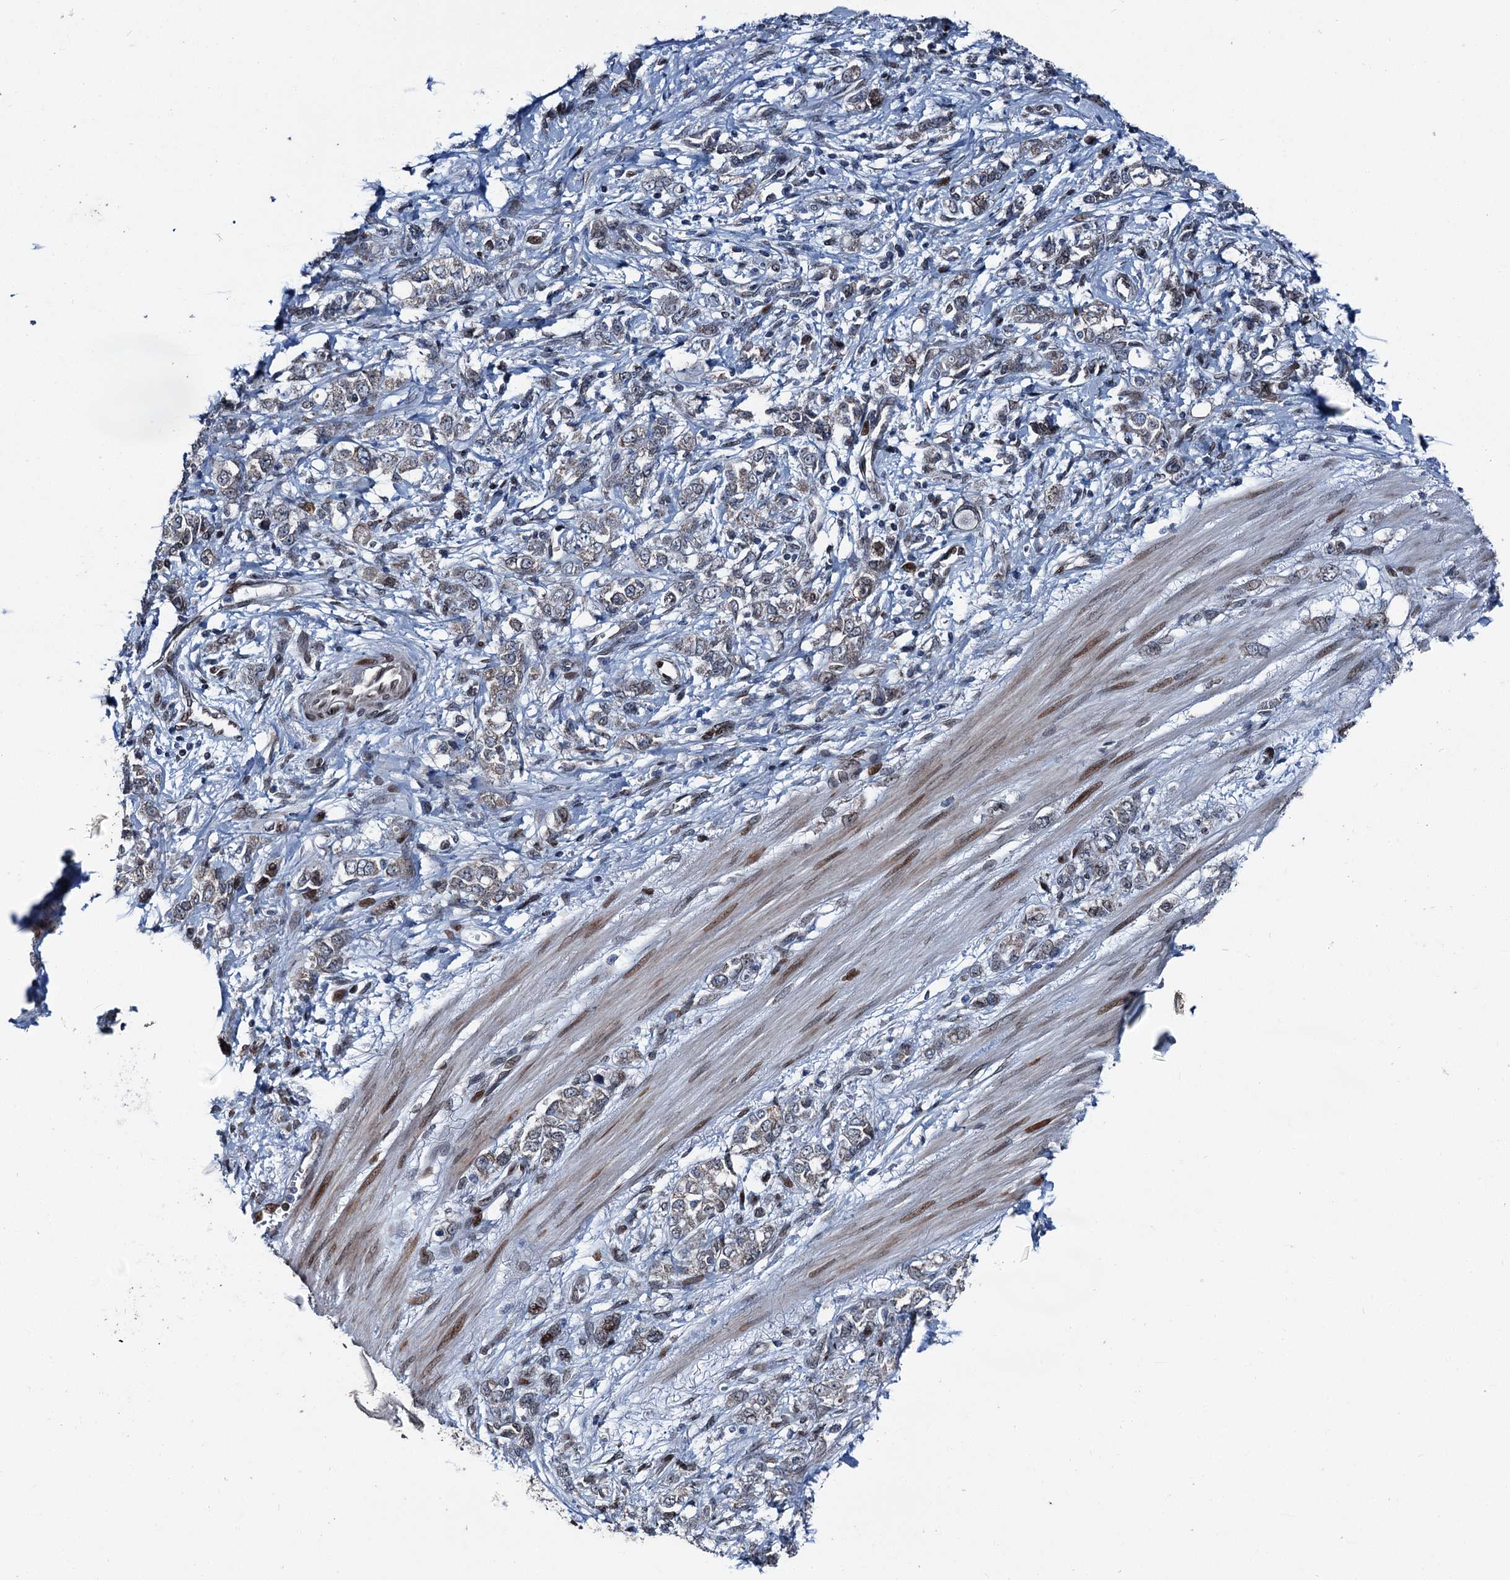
{"staining": {"intensity": "weak", "quantity": ">75%", "location": "cytoplasmic/membranous"}, "tissue": "stomach cancer", "cell_type": "Tumor cells", "image_type": "cancer", "snomed": [{"axis": "morphology", "description": "Adenocarcinoma, NOS"}, {"axis": "topography", "description": "Stomach"}], "caption": "There is low levels of weak cytoplasmic/membranous staining in tumor cells of adenocarcinoma (stomach), as demonstrated by immunohistochemical staining (brown color).", "gene": "MRPL14", "patient": {"sex": "female", "age": 76}}